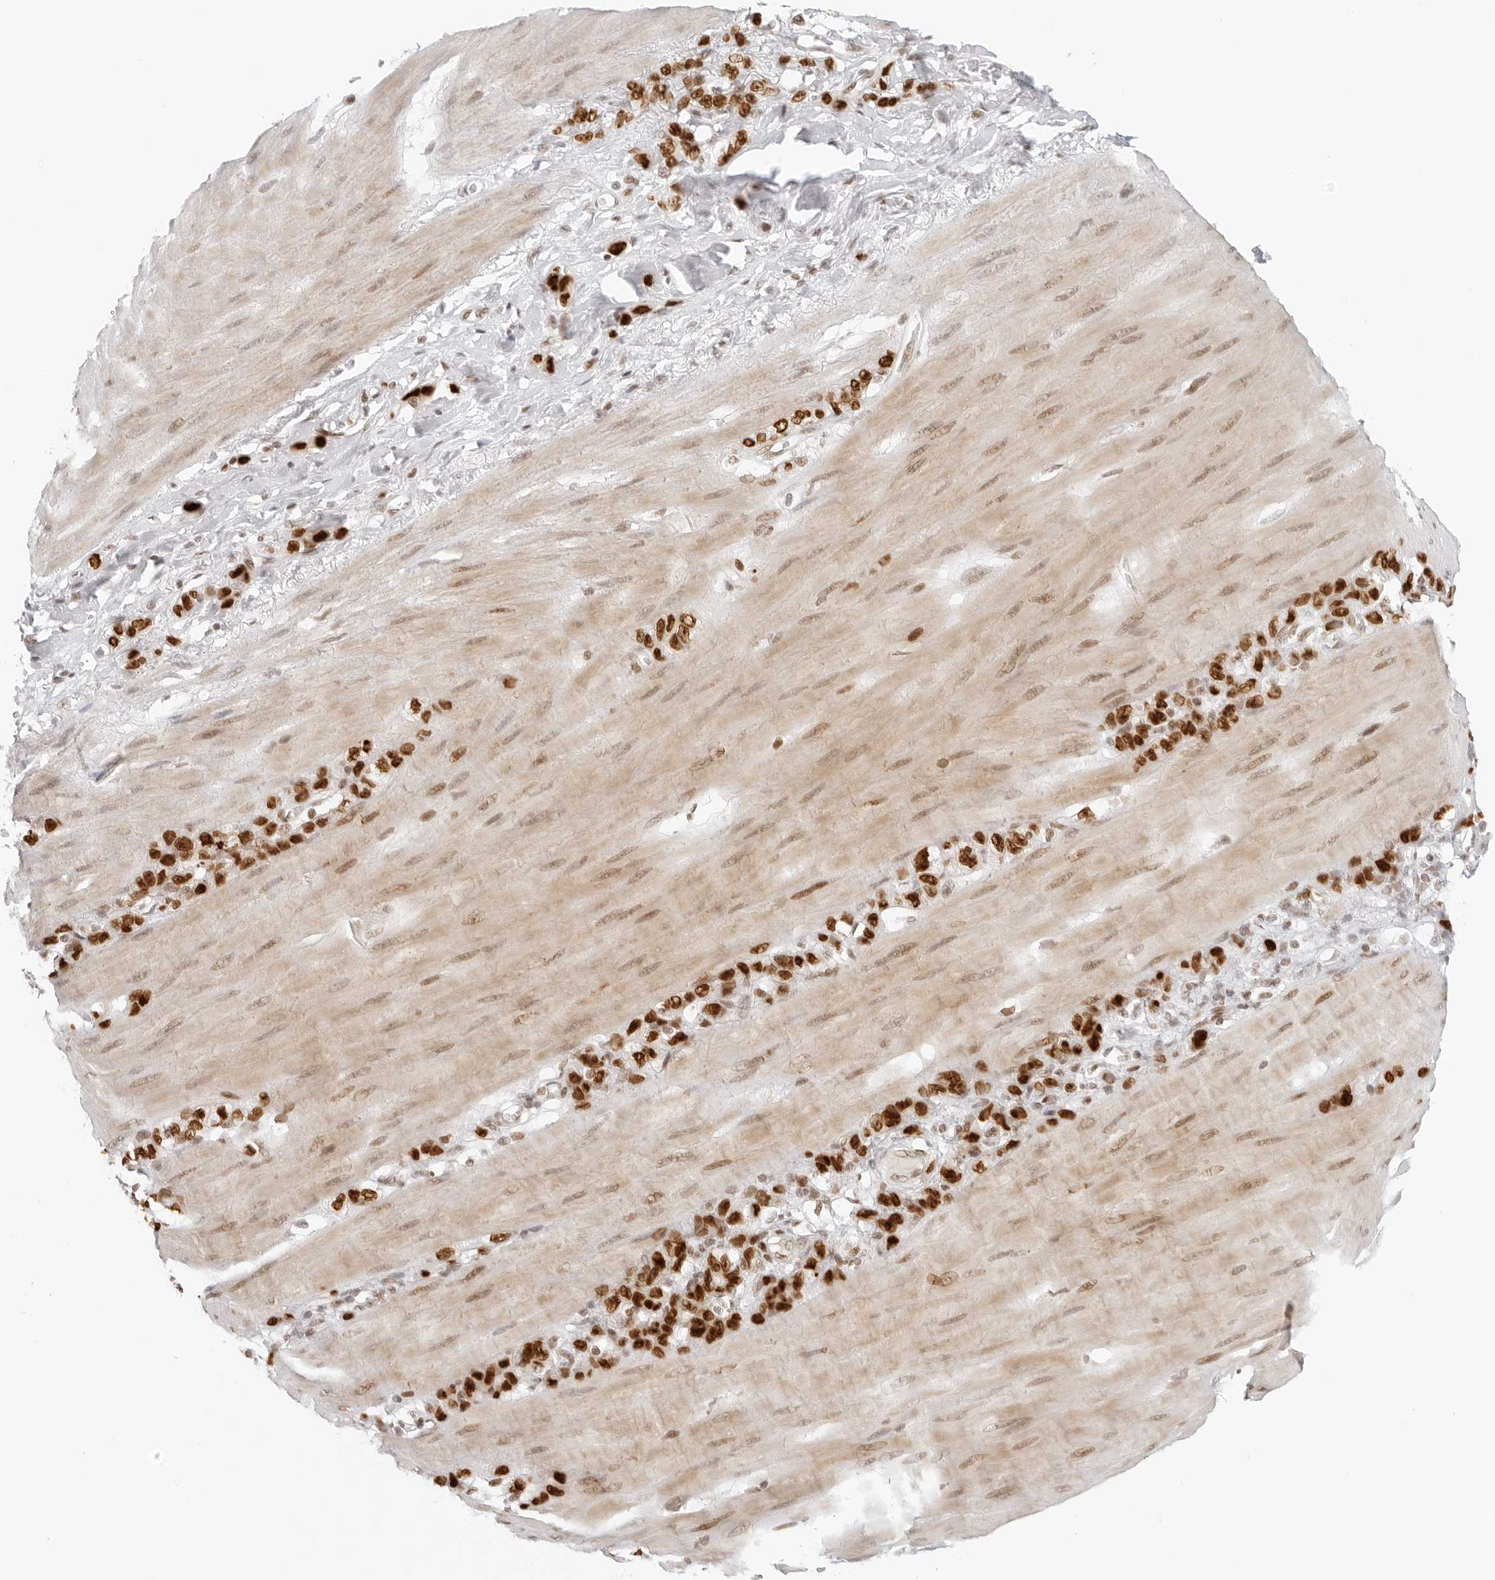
{"staining": {"intensity": "strong", "quantity": ">75%", "location": "nuclear"}, "tissue": "stomach cancer", "cell_type": "Tumor cells", "image_type": "cancer", "snomed": [{"axis": "morphology", "description": "Adenocarcinoma, NOS"}, {"axis": "topography", "description": "Stomach"}], "caption": "Protein expression analysis of human stomach cancer (adenocarcinoma) reveals strong nuclear staining in about >75% of tumor cells.", "gene": "RCC1", "patient": {"sex": "male", "age": 82}}